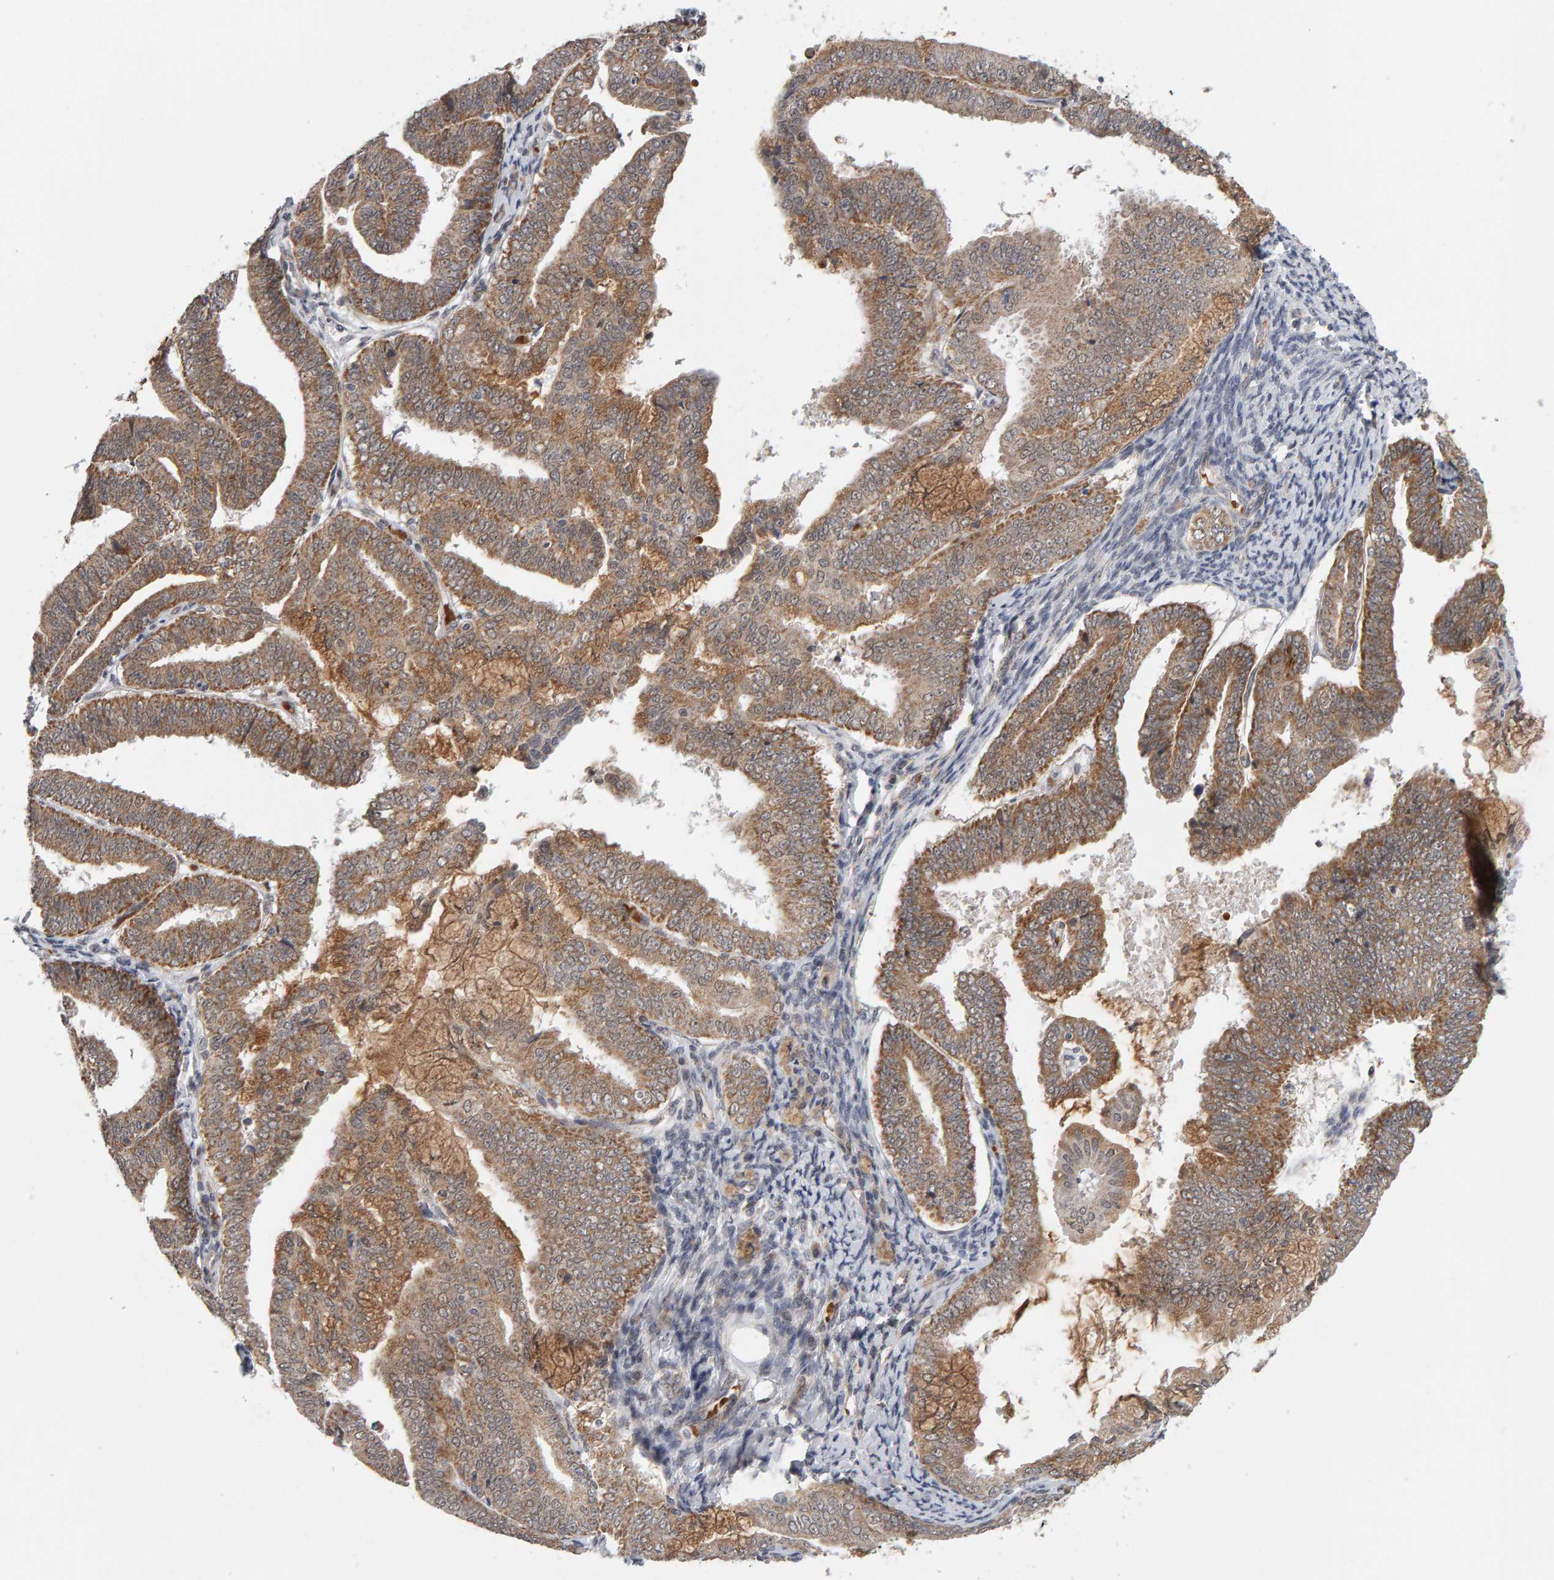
{"staining": {"intensity": "moderate", "quantity": ">75%", "location": "cytoplasmic/membranous"}, "tissue": "endometrial cancer", "cell_type": "Tumor cells", "image_type": "cancer", "snomed": [{"axis": "morphology", "description": "Adenocarcinoma, NOS"}, {"axis": "topography", "description": "Endometrium"}], "caption": "Human adenocarcinoma (endometrial) stained with a protein marker reveals moderate staining in tumor cells.", "gene": "DAP3", "patient": {"sex": "female", "age": 63}}